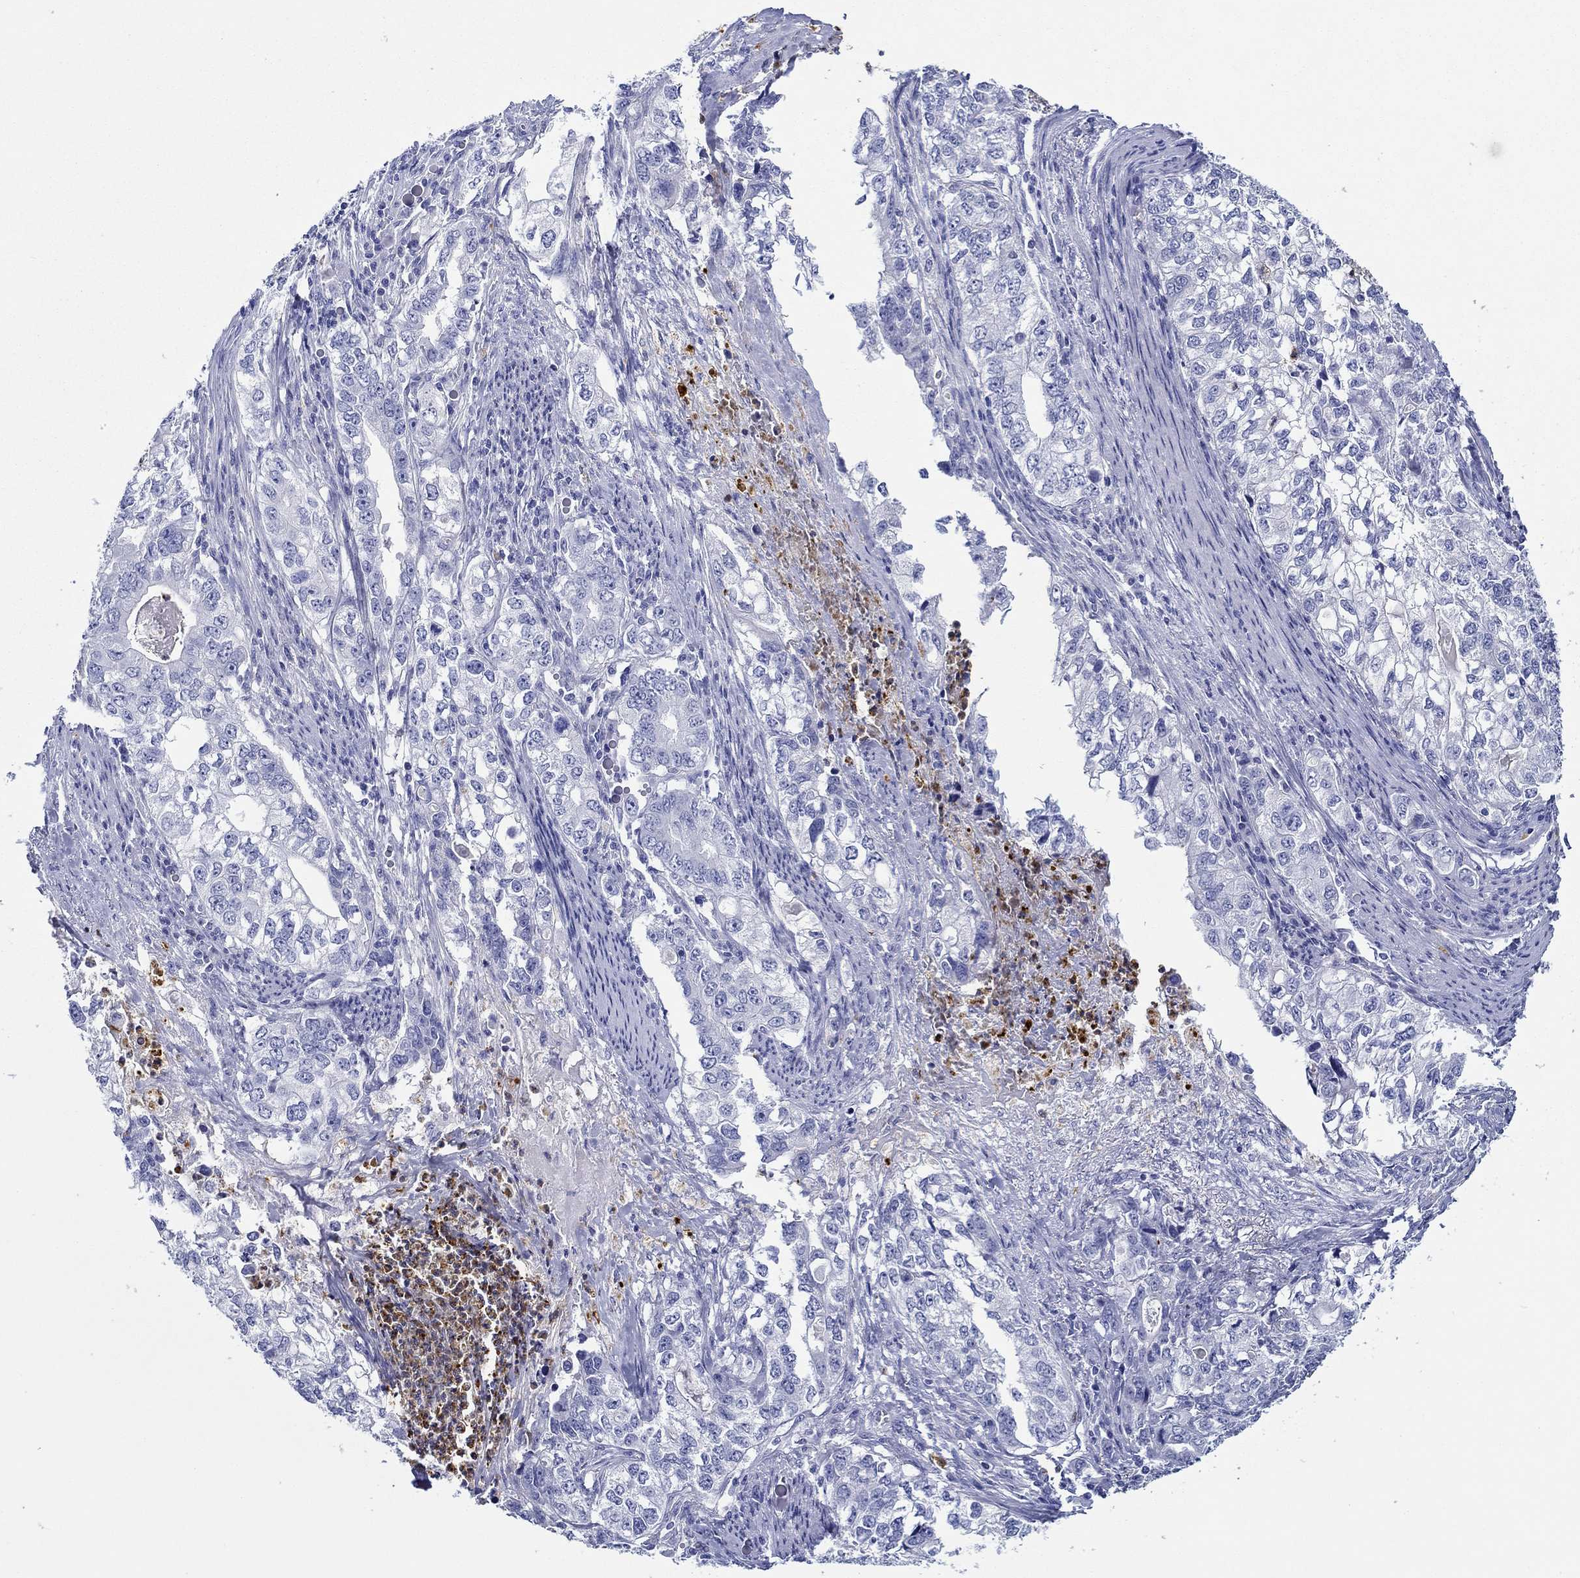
{"staining": {"intensity": "negative", "quantity": "none", "location": "none"}, "tissue": "stomach cancer", "cell_type": "Tumor cells", "image_type": "cancer", "snomed": [{"axis": "morphology", "description": "Adenocarcinoma, NOS"}, {"axis": "topography", "description": "Stomach, lower"}], "caption": "A histopathology image of human stomach adenocarcinoma is negative for staining in tumor cells.", "gene": "EPX", "patient": {"sex": "female", "age": 72}}